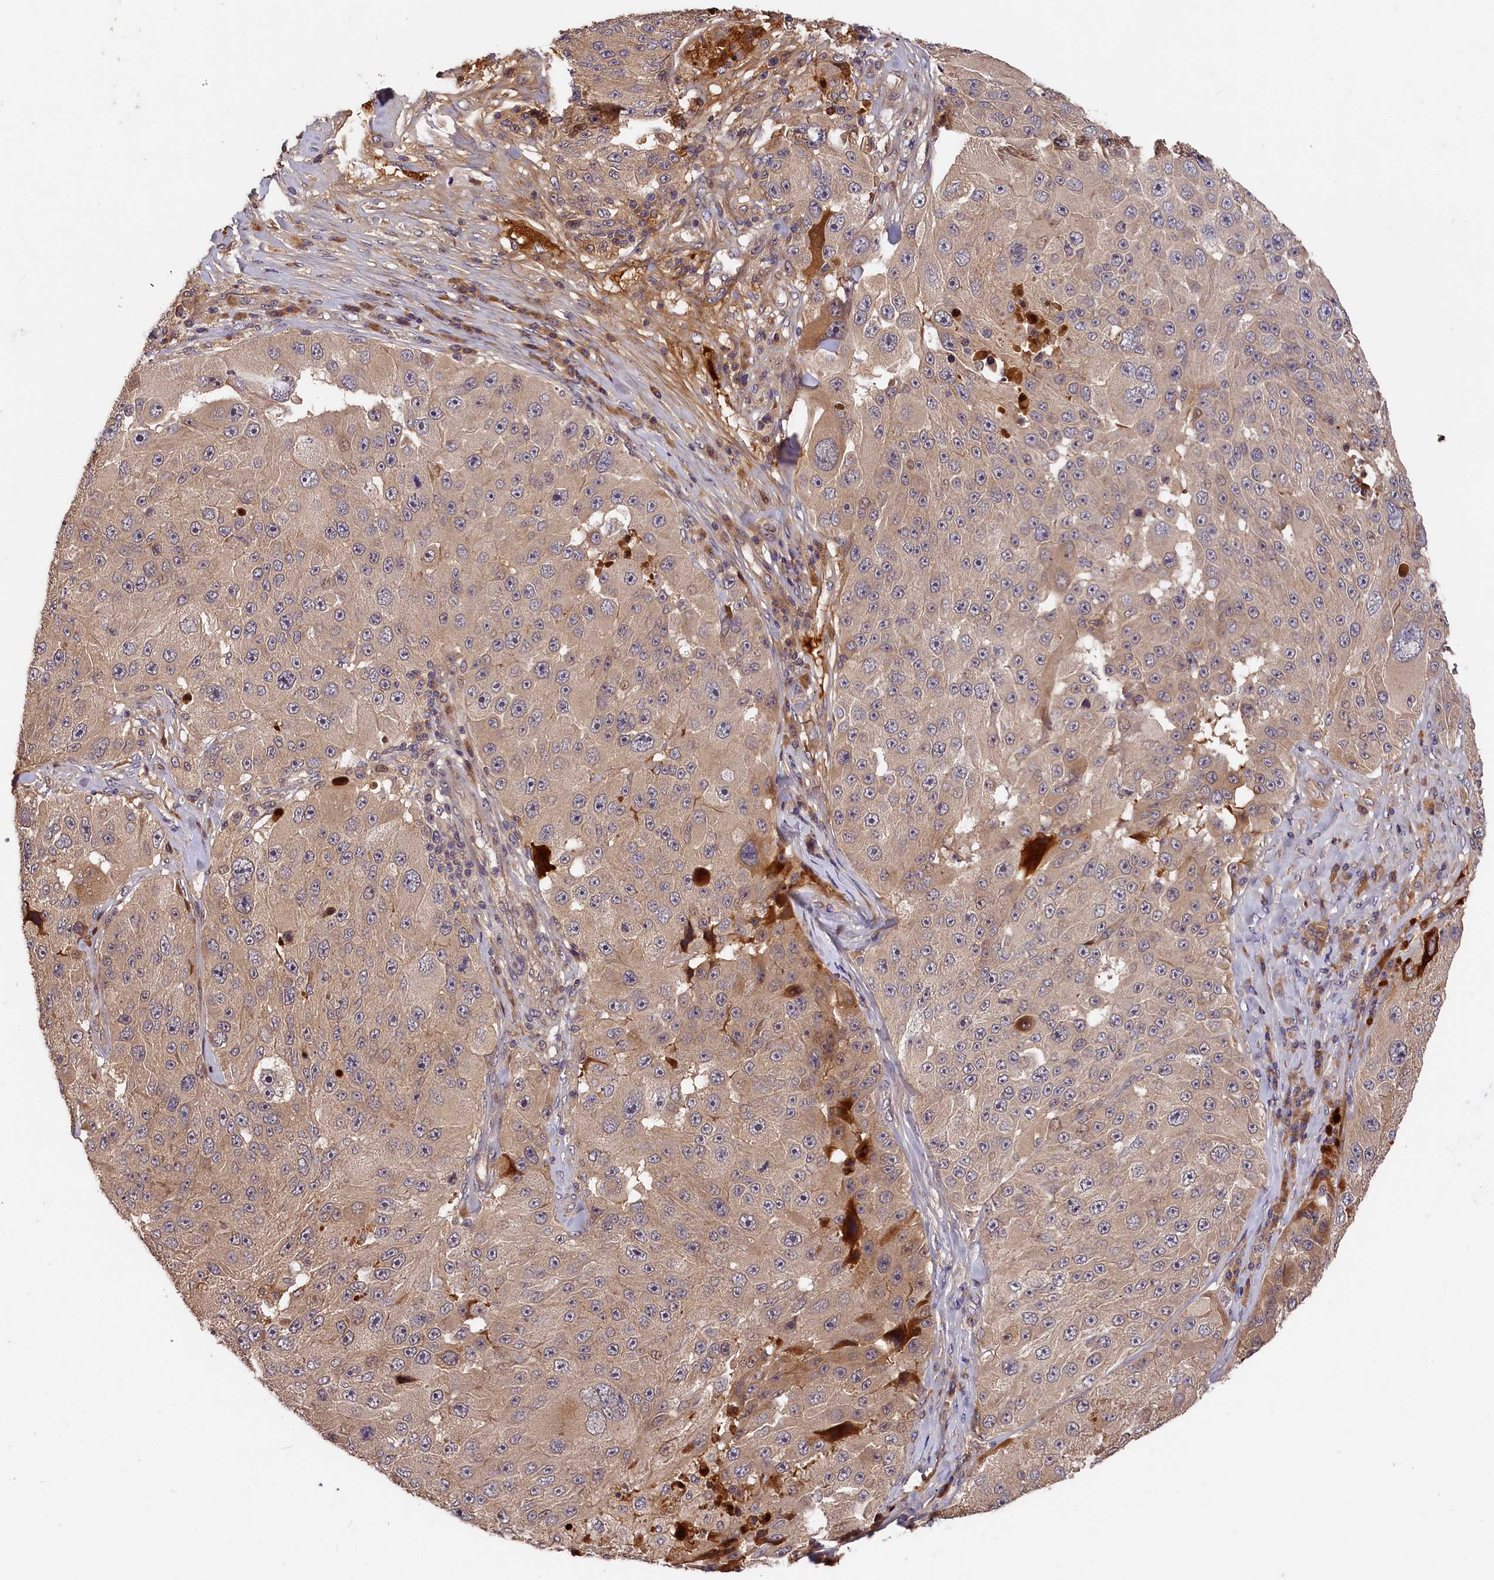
{"staining": {"intensity": "weak", "quantity": "25%-75%", "location": "cytoplasmic/membranous"}, "tissue": "melanoma", "cell_type": "Tumor cells", "image_type": "cancer", "snomed": [{"axis": "morphology", "description": "Malignant melanoma, Metastatic site"}, {"axis": "topography", "description": "Lymph node"}], "caption": "Weak cytoplasmic/membranous protein positivity is appreciated in about 25%-75% of tumor cells in melanoma. (brown staining indicates protein expression, while blue staining denotes nuclei).", "gene": "ITIH1", "patient": {"sex": "male", "age": 62}}